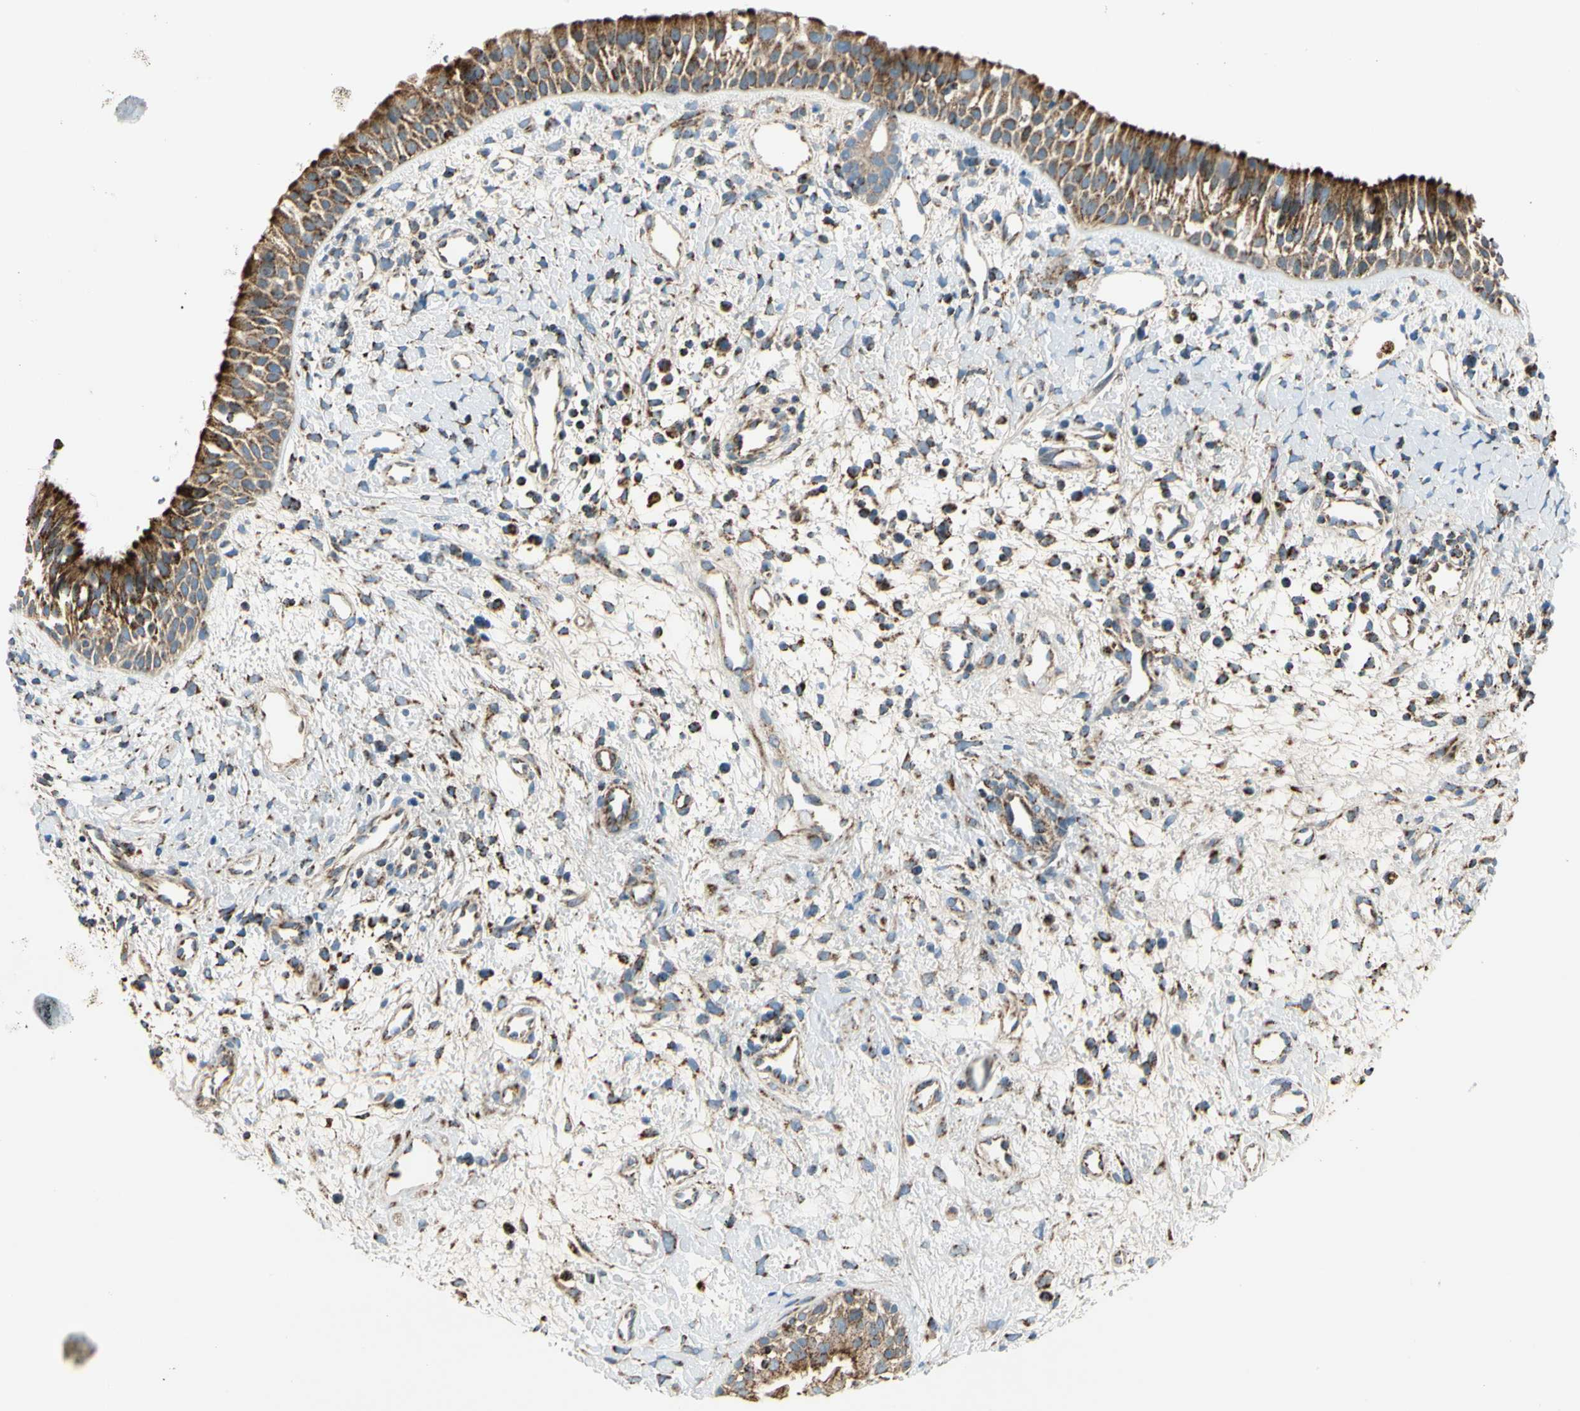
{"staining": {"intensity": "strong", "quantity": ">75%", "location": "cytoplasmic/membranous"}, "tissue": "nasopharynx", "cell_type": "Respiratory epithelial cells", "image_type": "normal", "snomed": [{"axis": "morphology", "description": "Normal tissue, NOS"}, {"axis": "topography", "description": "Nasopharynx"}], "caption": "A histopathology image showing strong cytoplasmic/membranous expression in approximately >75% of respiratory epithelial cells in benign nasopharynx, as visualized by brown immunohistochemical staining.", "gene": "ME2", "patient": {"sex": "male", "age": 22}}